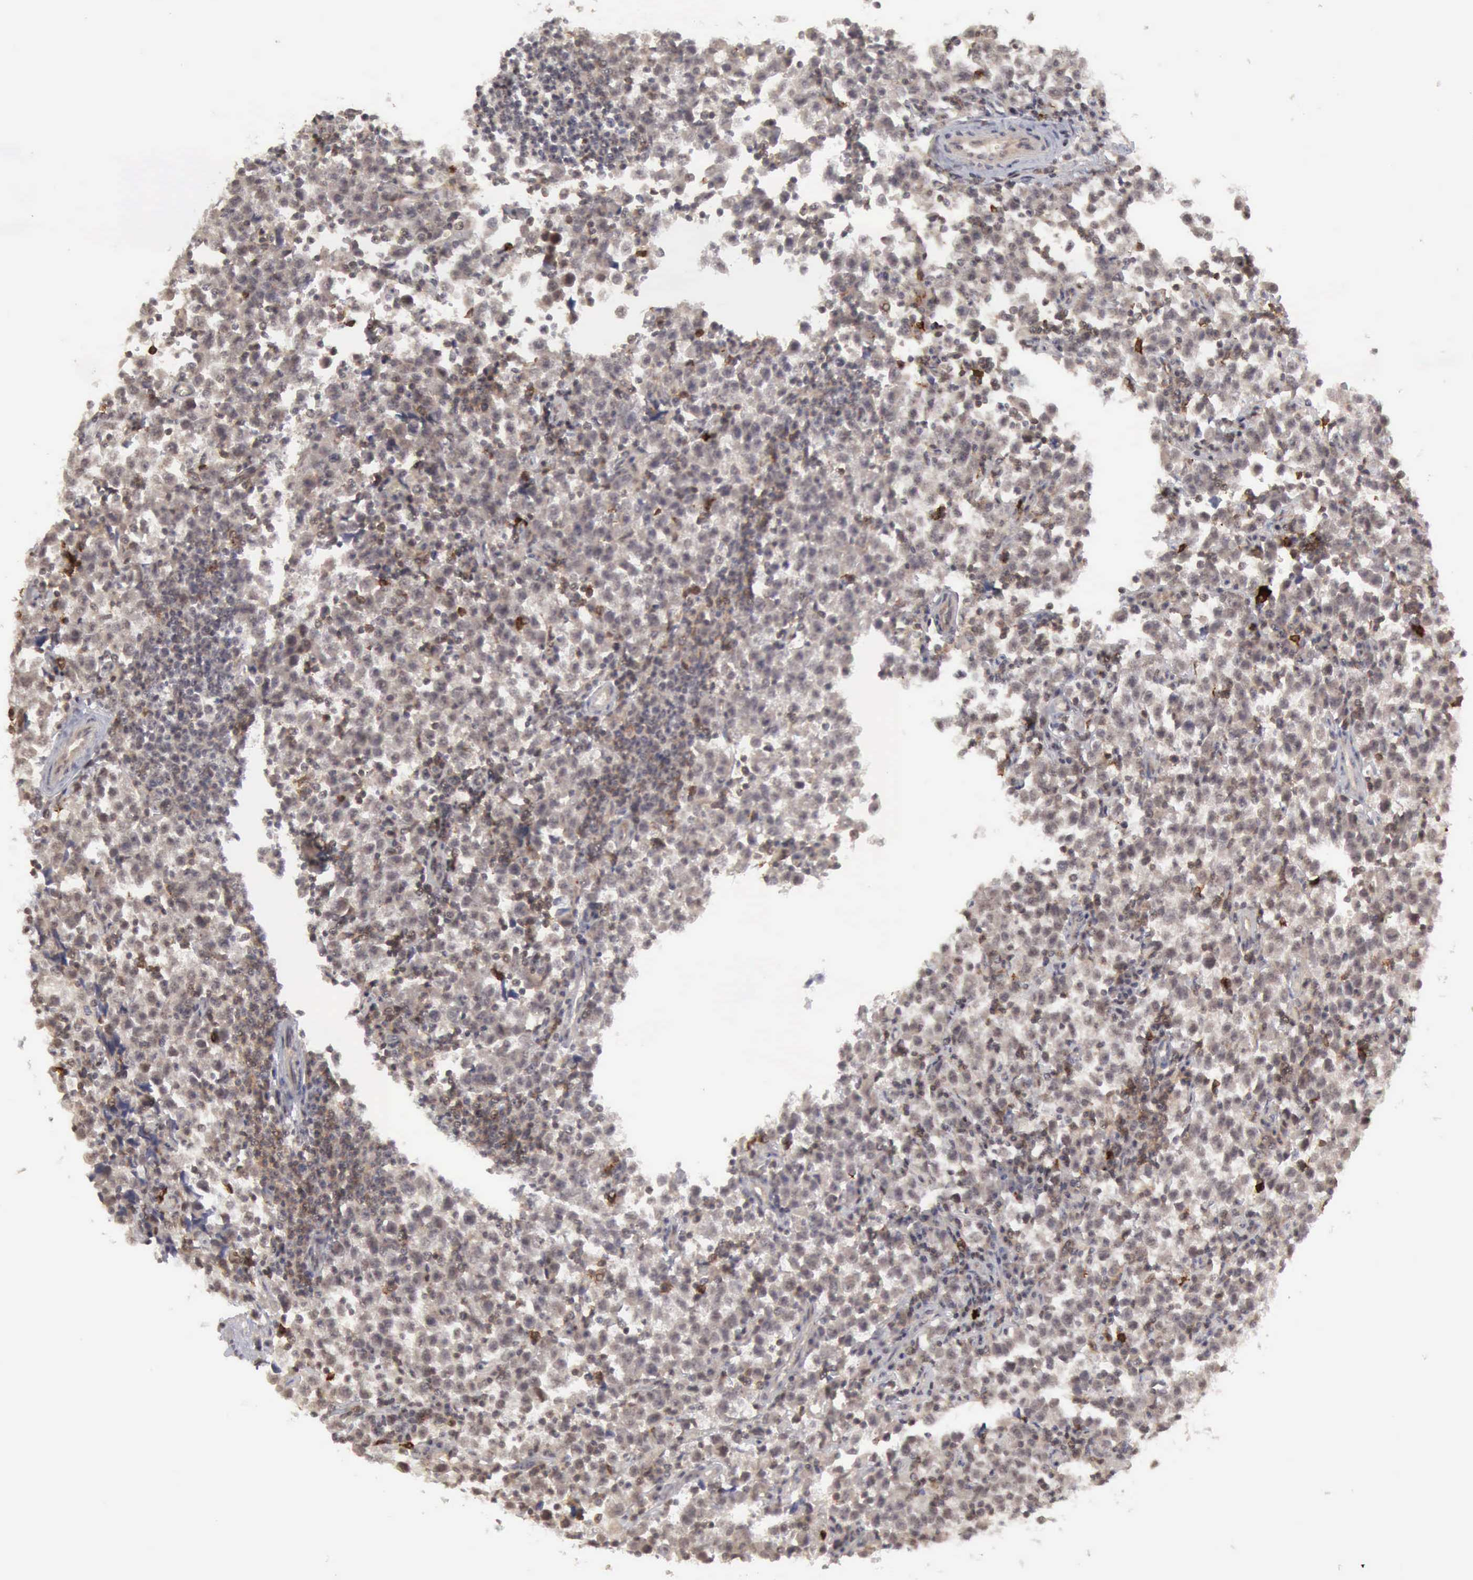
{"staining": {"intensity": "weak", "quantity": ">75%", "location": "cytoplasmic/membranous"}, "tissue": "testis cancer", "cell_type": "Tumor cells", "image_type": "cancer", "snomed": [{"axis": "morphology", "description": "Seminoma, NOS"}, {"axis": "topography", "description": "Testis"}], "caption": "DAB (3,3'-diaminobenzidine) immunohistochemical staining of human testis seminoma demonstrates weak cytoplasmic/membranous protein staining in approximately >75% of tumor cells. Using DAB (brown) and hematoxylin (blue) stains, captured at high magnification using brightfield microscopy.", "gene": "CDKN2A", "patient": {"sex": "male", "age": 35}}